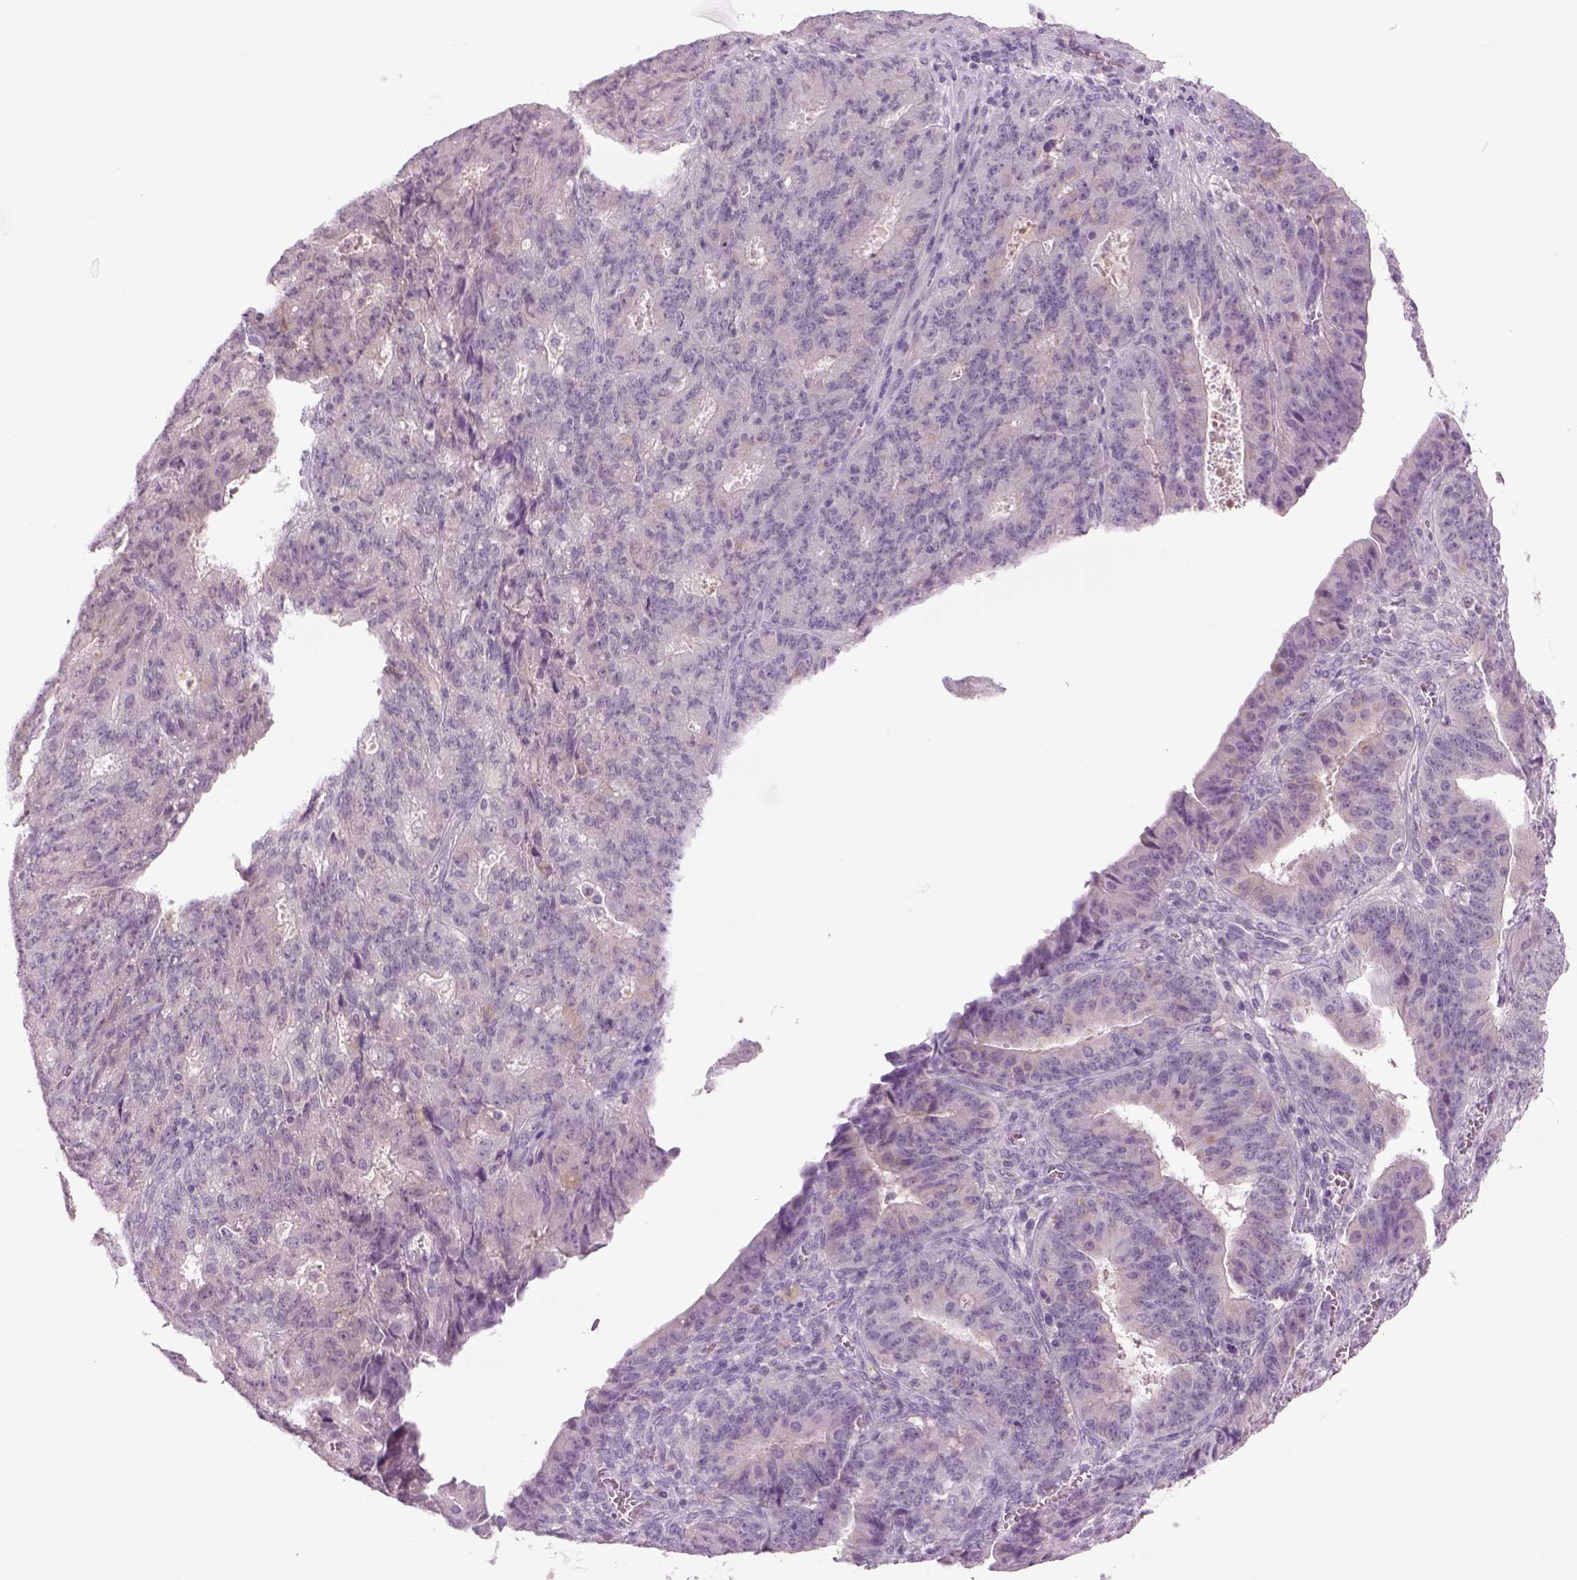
{"staining": {"intensity": "negative", "quantity": "none", "location": "none"}, "tissue": "ovarian cancer", "cell_type": "Tumor cells", "image_type": "cancer", "snomed": [{"axis": "morphology", "description": "Carcinoma, endometroid"}, {"axis": "topography", "description": "Ovary"}], "caption": "The immunohistochemistry (IHC) histopathology image has no significant positivity in tumor cells of ovarian endometroid carcinoma tissue.", "gene": "MDH1B", "patient": {"sex": "female", "age": 42}}